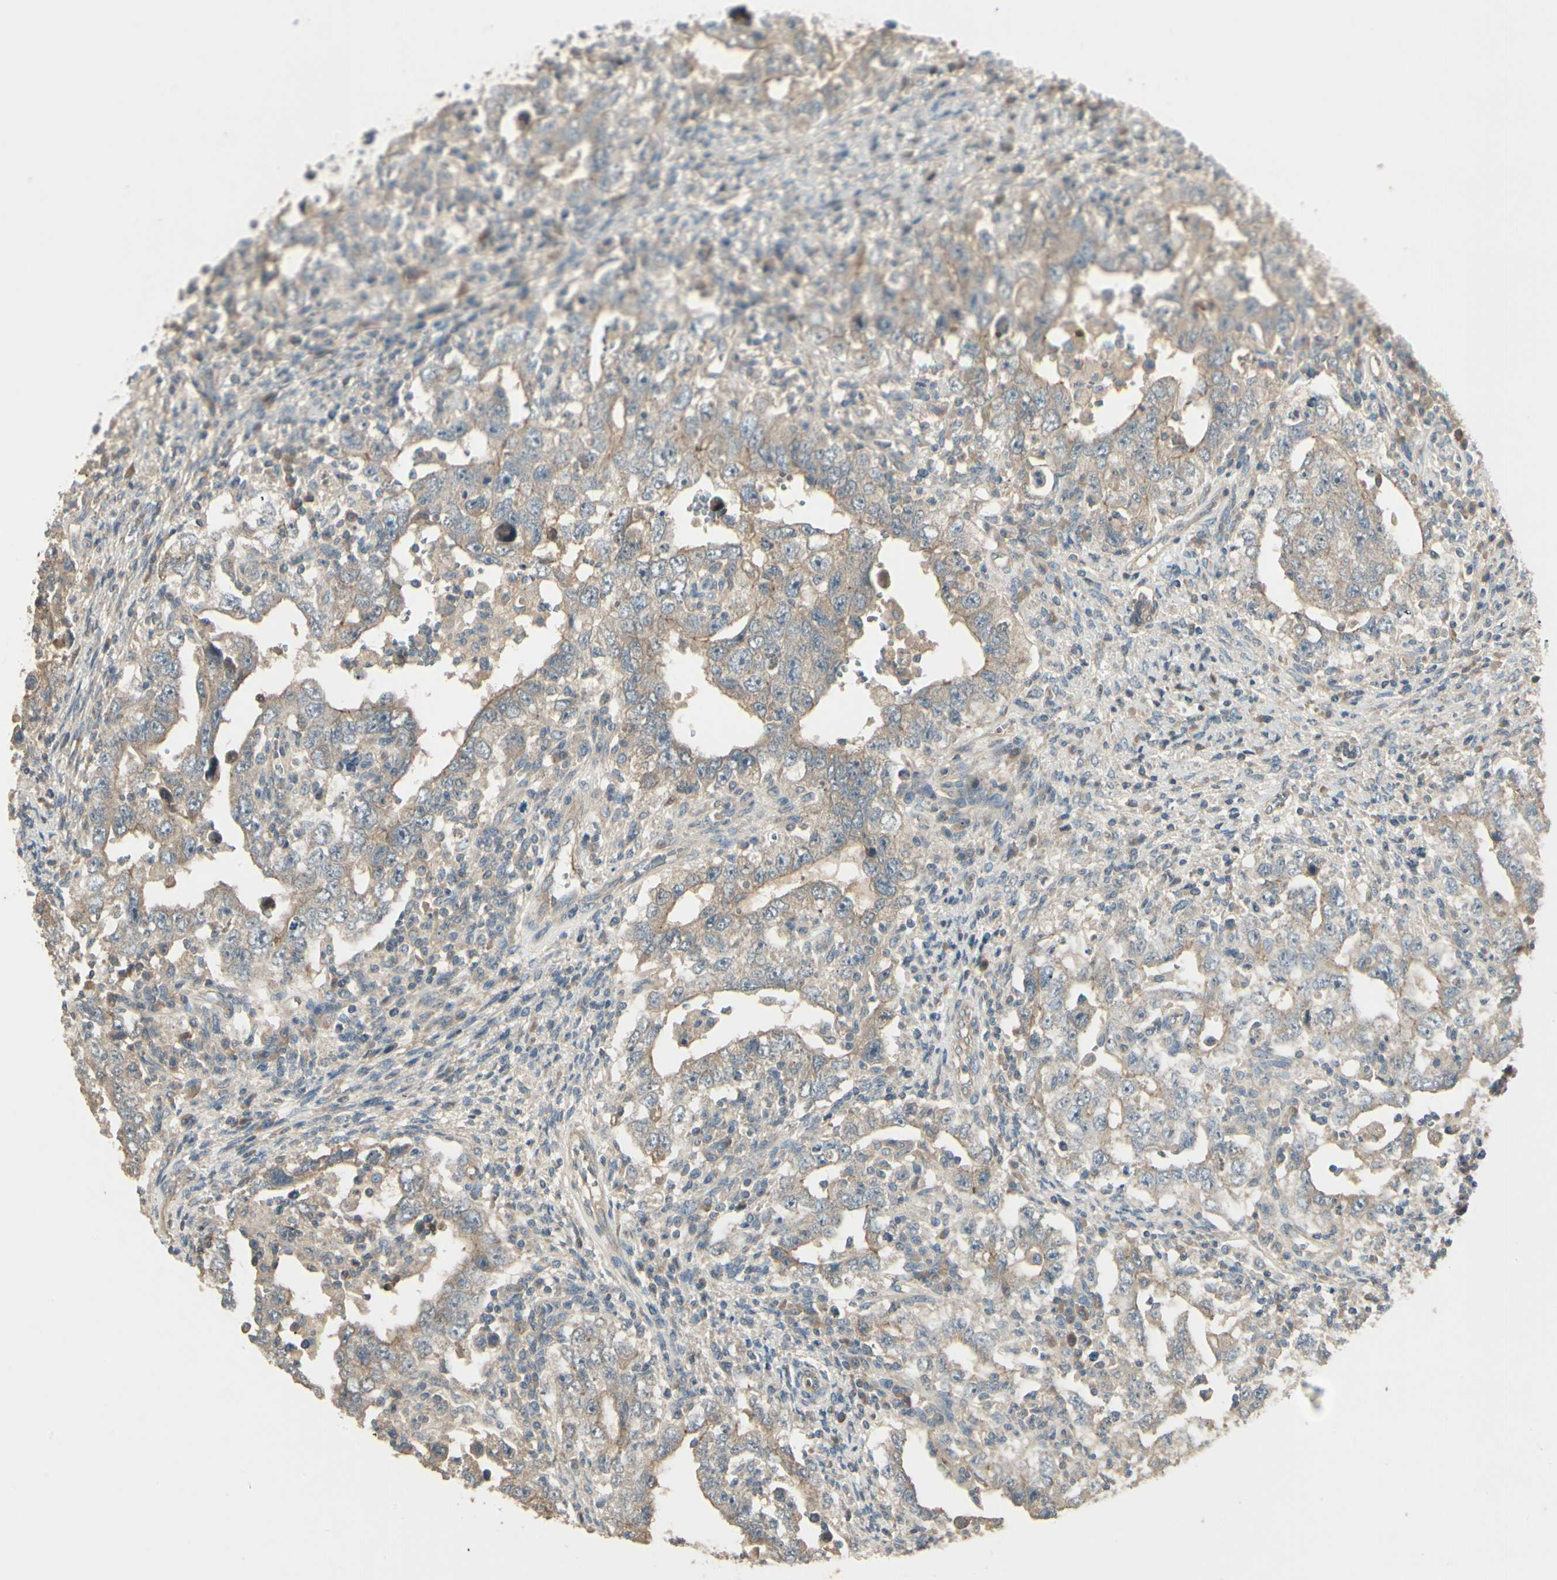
{"staining": {"intensity": "weak", "quantity": ">75%", "location": "cytoplasmic/membranous"}, "tissue": "testis cancer", "cell_type": "Tumor cells", "image_type": "cancer", "snomed": [{"axis": "morphology", "description": "Carcinoma, Embryonal, NOS"}, {"axis": "topography", "description": "Testis"}], "caption": "The immunohistochemical stain labels weak cytoplasmic/membranous positivity in tumor cells of testis embryonal carcinoma tissue.", "gene": "ACVR1", "patient": {"sex": "male", "age": 26}}